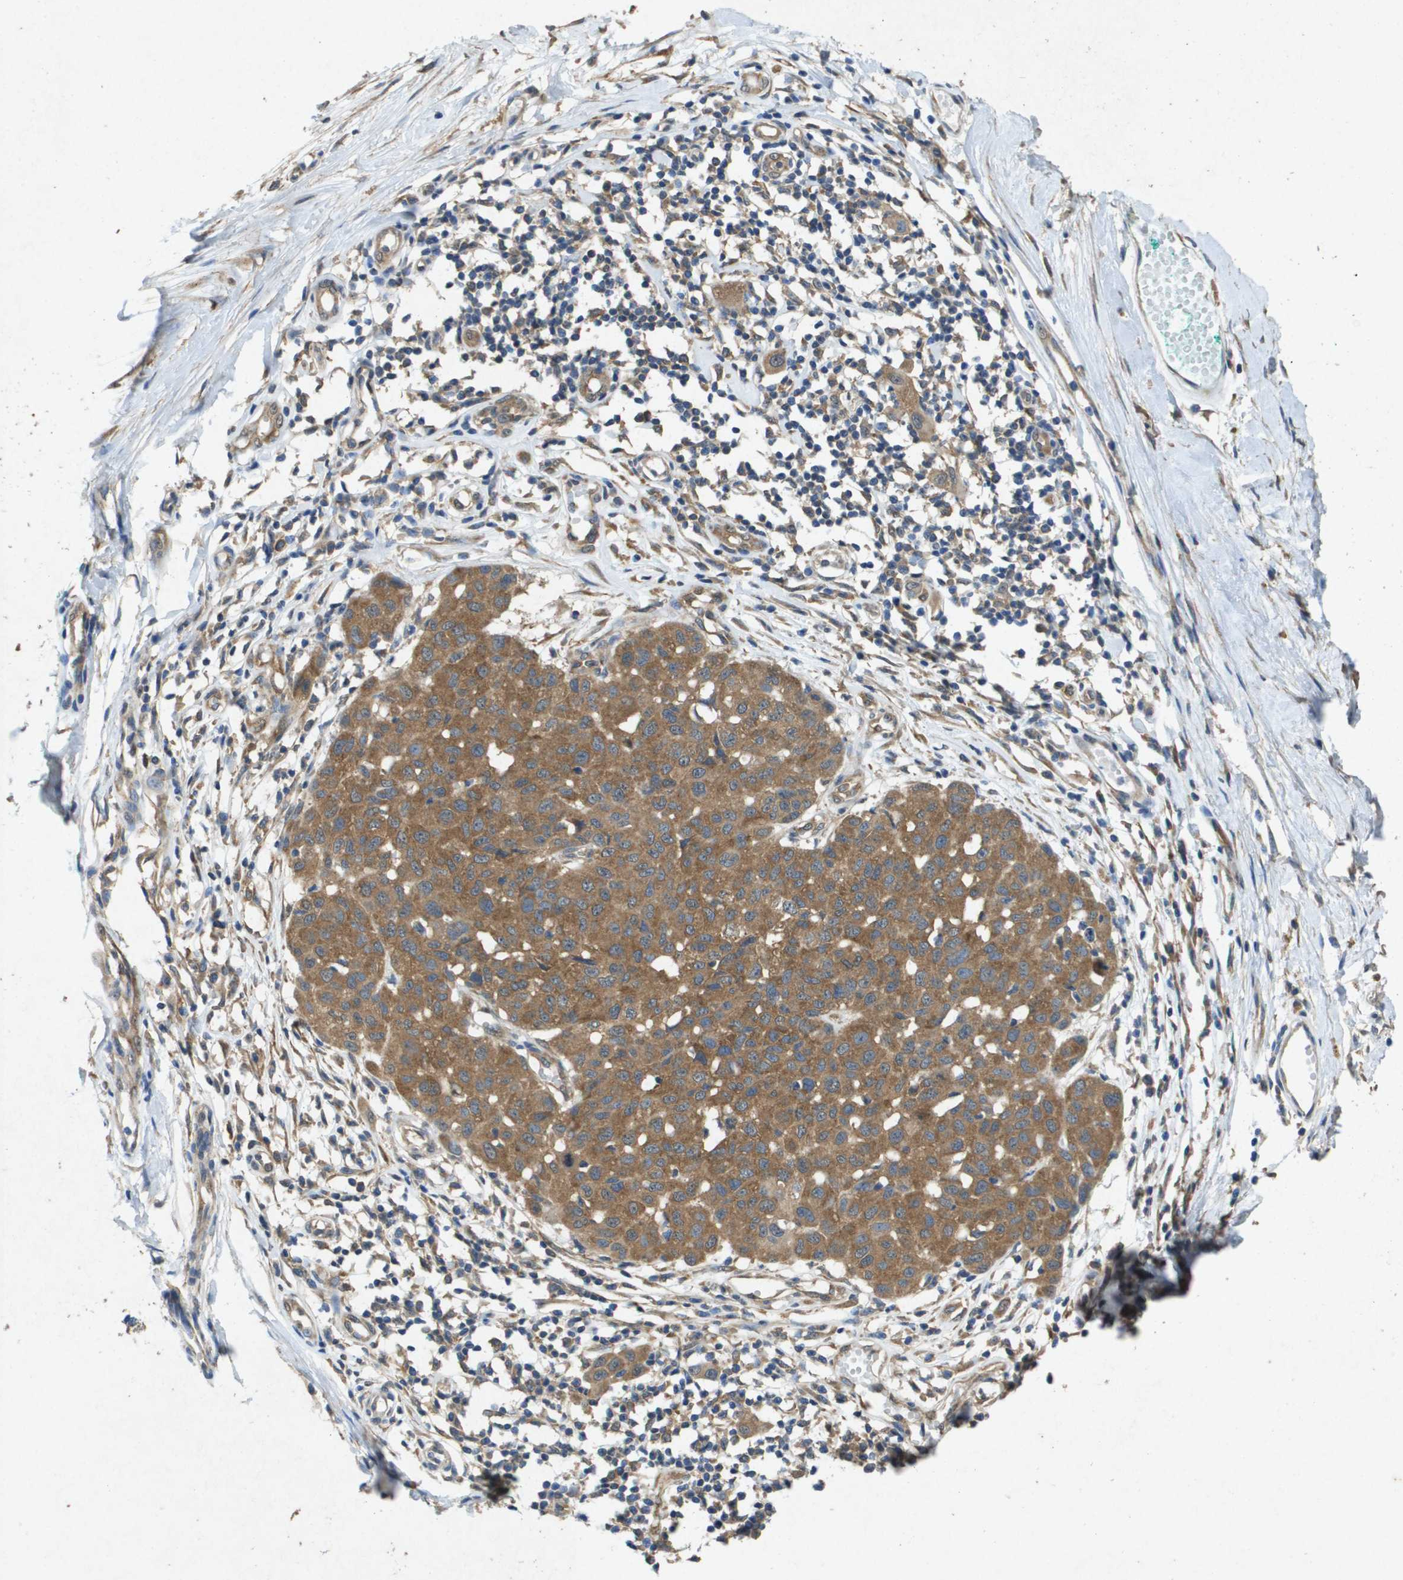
{"staining": {"intensity": "moderate", "quantity": ">75%", "location": "cytoplasmic/membranous"}, "tissue": "melanoma", "cell_type": "Tumor cells", "image_type": "cancer", "snomed": [{"axis": "morphology", "description": "Normal tissue, NOS"}, {"axis": "morphology", "description": "Malignant melanoma, NOS"}, {"axis": "topography", "description": "Skin"}], "caption": "There is medium levels of moderate cytoplasmic/membranous staining in tumor cells of melanoma, as demonstrated by immunohistochemical staining (brown color).", "gene": "PTPRT", "patient": {"sex": "male", "age": 62}}